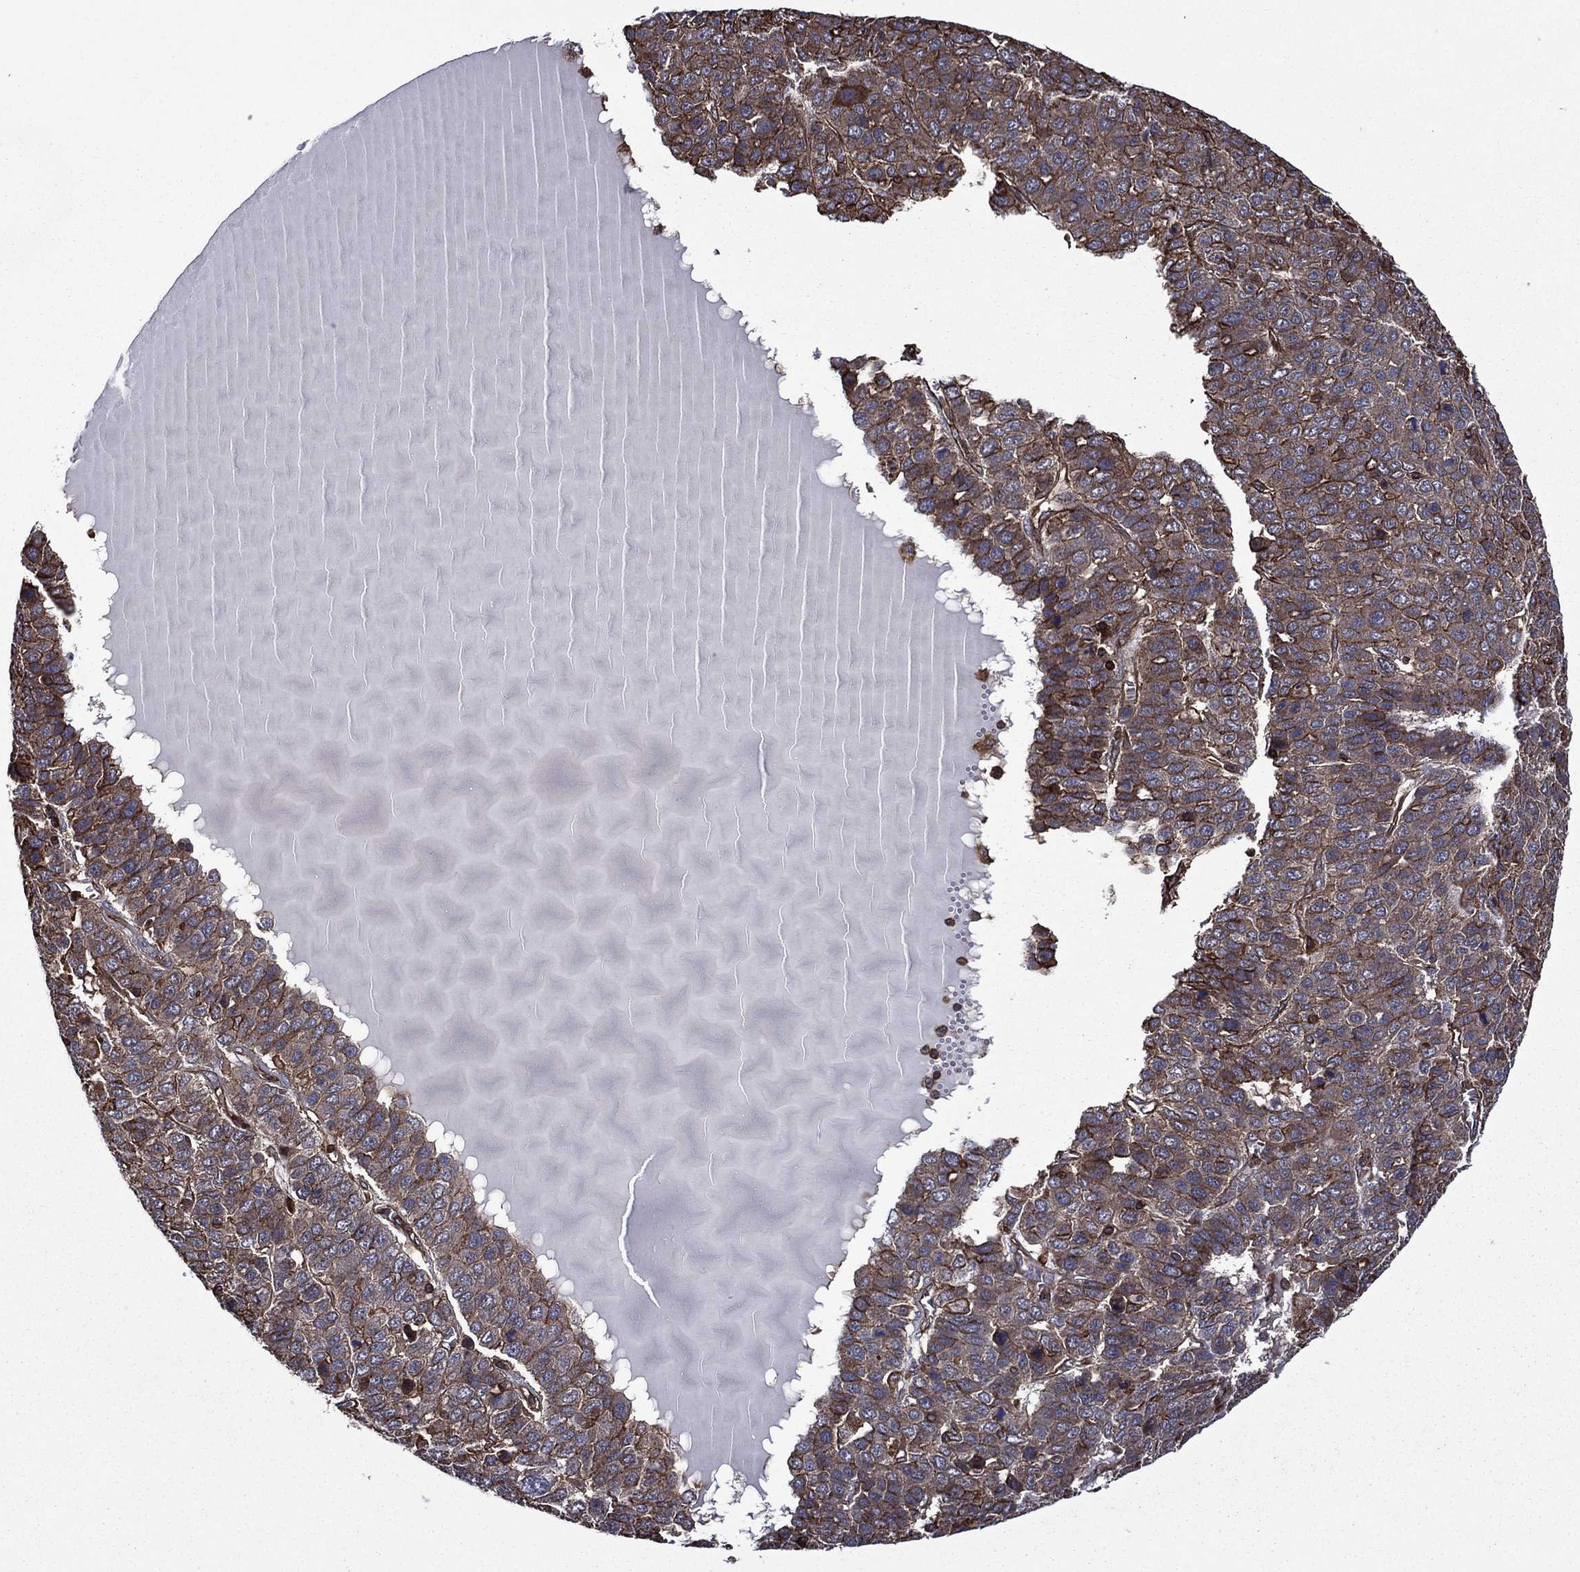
{"staining": {"intensity": "negative", "quantity": "none", "location": "none"}, "tissue": "liver cancer", "cell_type": "Tumor cells", "image_type": "cancer", "snomed": [{"axis": "morphology", "description": "Carcinoma, Hepatocellular, NOS"}, {"axis": "topography", "description": "Liver"}], "caption": "This is an IHC photomicrograph of human liver hepatocellular carcinoma. There is no positivity in tumor cells.", "gene": "PLPP3", "patient": {"sex": "male", "age": 69}}